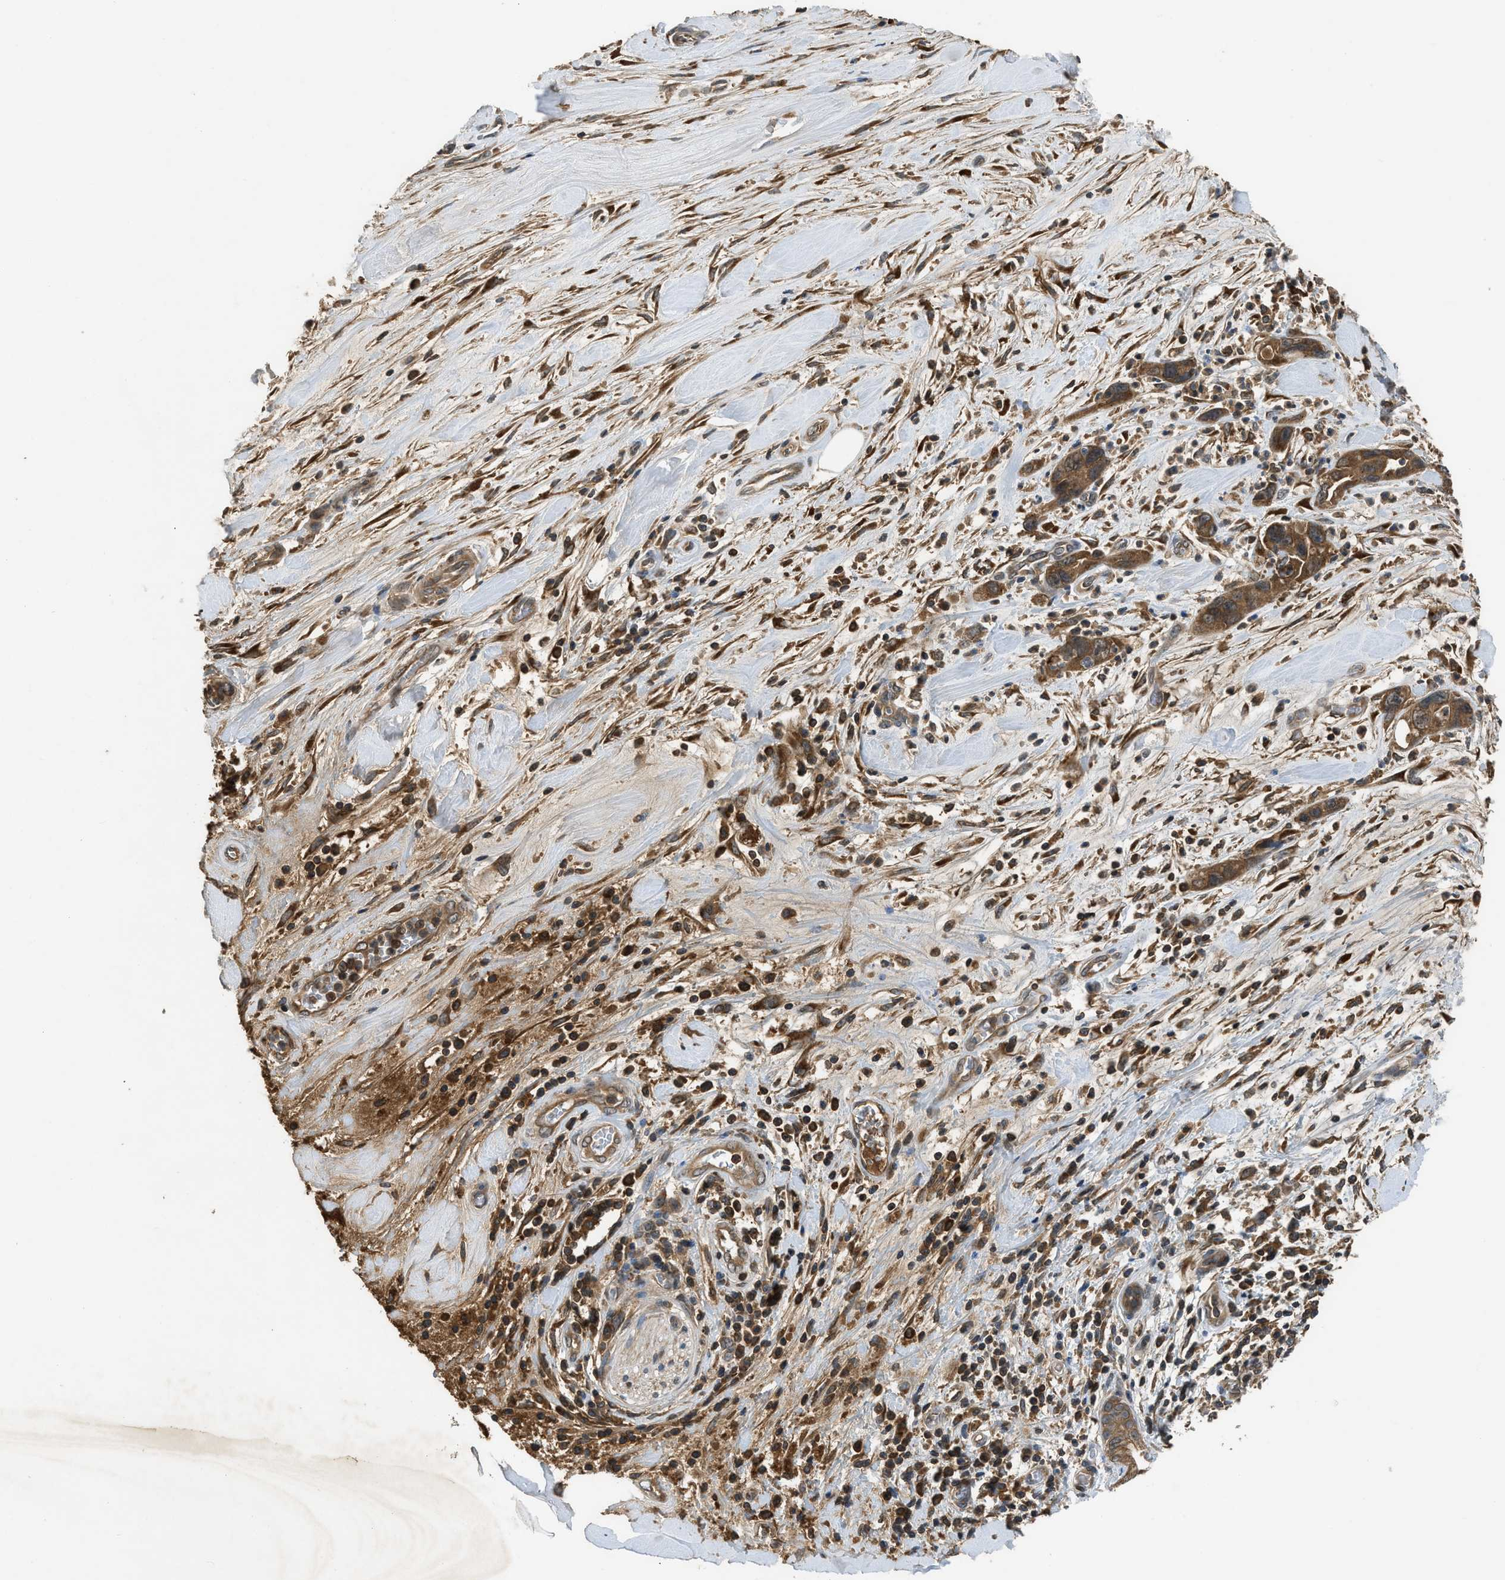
{"staining": {"intensity": "strong", "quantity": ">75%", "location": "cytoplasmic/membranous"}, "tissue": "pancreatic cancer", "cell_type": "Tumor cells", "image_type": "cancer", "snomed": [{"axis": "morphology", "description": "Adenocarcinoma, NOS"}, {"axis": "topography", "description": "Pancreas"}], "caption": "Strong cytoplasmic/membranous protein staining is identified in about >75% of tumor cells in pancreatic cancer (adenocarcinoma). Immunohistochemistry (ihc) stains the protein in brown and the nuclei are stained blue.", "gene": "PAFAH2", "patient": {"sex": "female", "age": 70}}